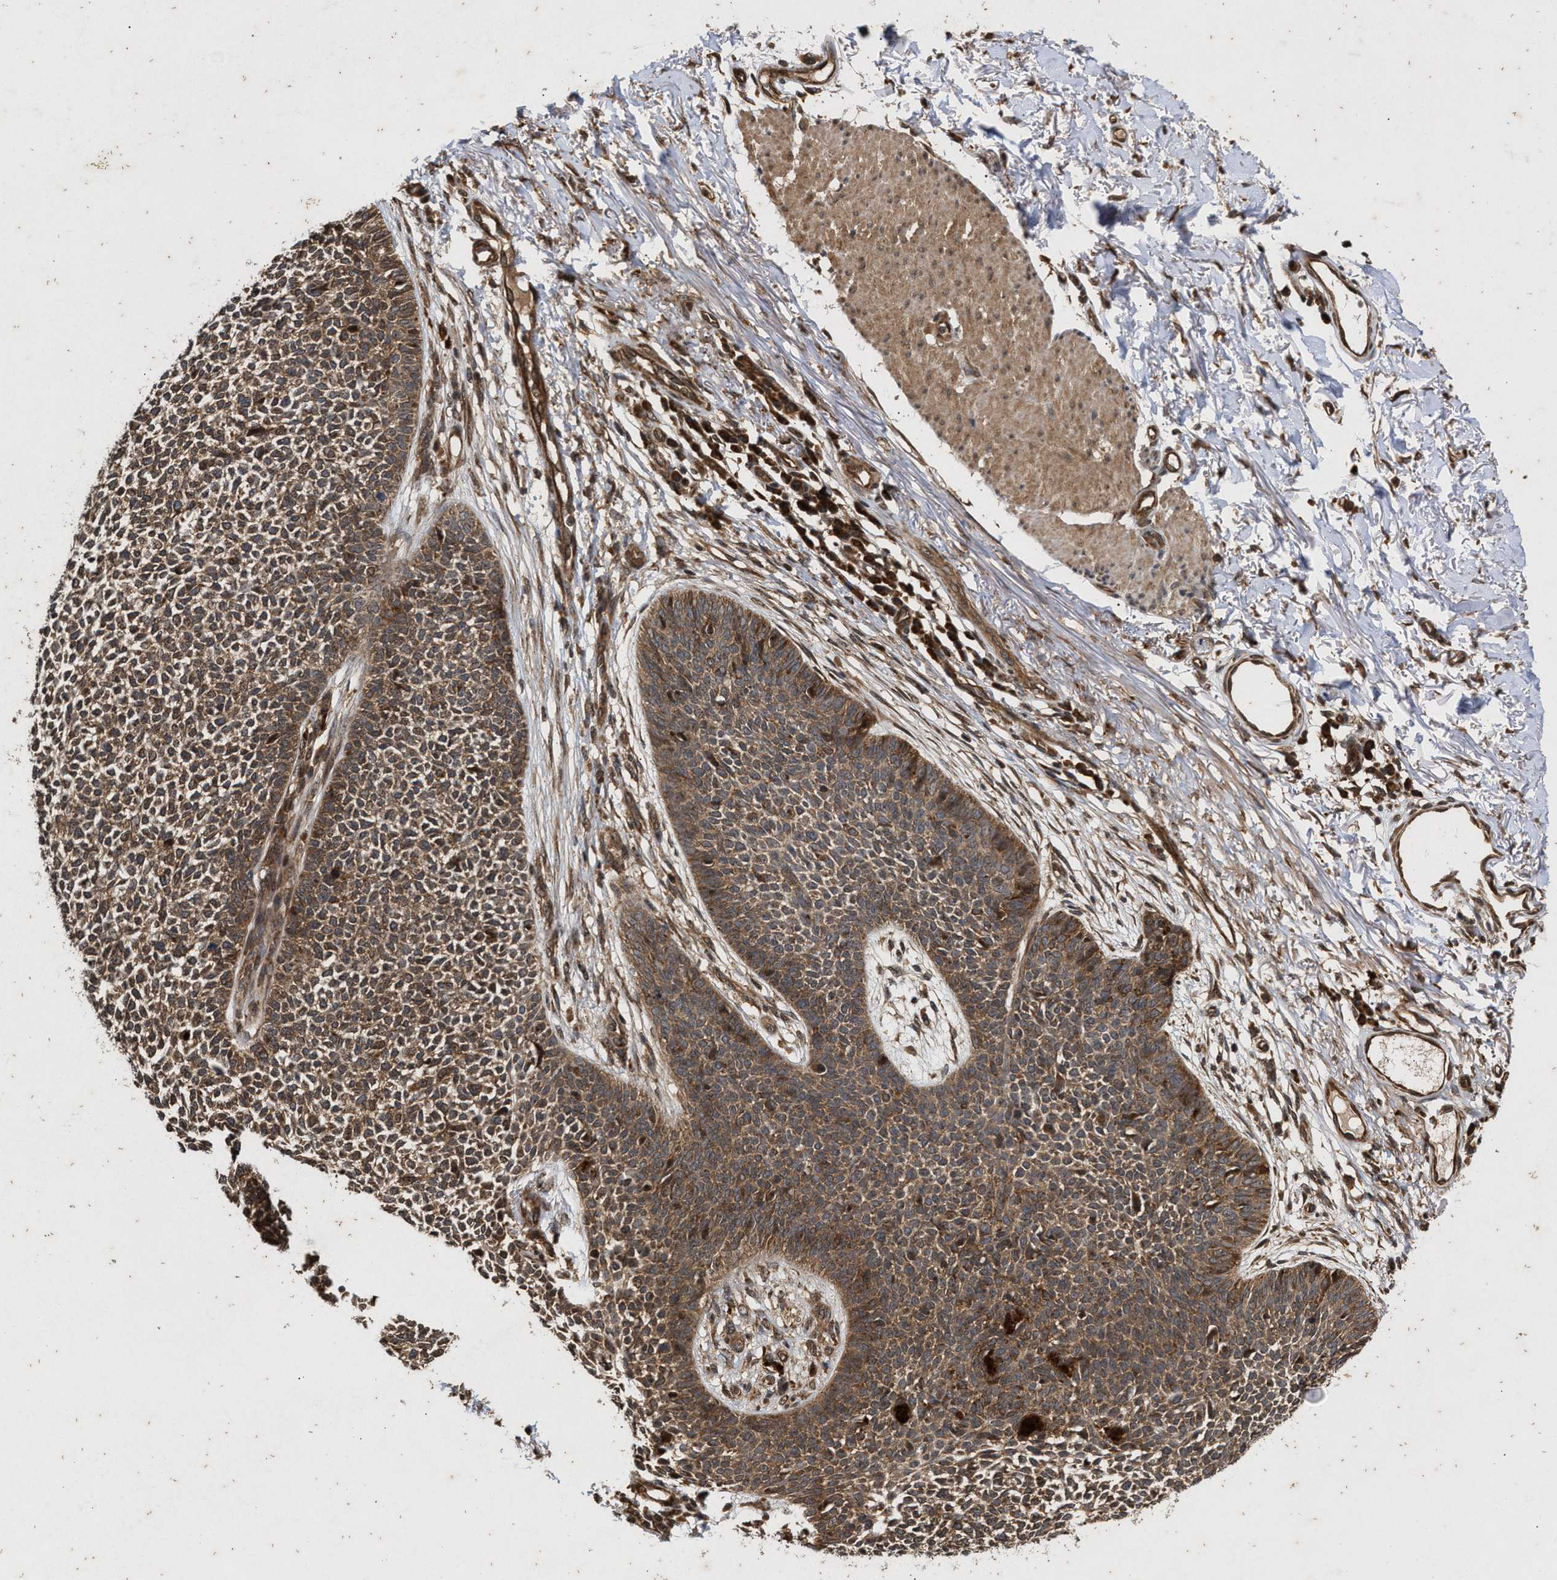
{"staining": {"intensity": "moderate", "quantity": ">75%", "location": "cytoplasmic/membranous"}, "tissue": "skin cancer", "cell_type": "Tumor cells", "image_type": "cancer", "snomed": [{"axis": "morphology", "description": "Basal cell carcinoma"}, {"axis": "topography", "description": "Skin"}], "caption": "High-magnification brightfield microscopy of skin basal cell carcinoma stained with DAB (brown) and counterstained with hematoxylin (blue). tumor cells exhibit moderate cytoplasmic/membranous positivity is appreciated in approximately>75% of cells. Using DAB (brown) and hematoxylin (blue) stains, captured at high magnification using brightfield microscopy.", "gene": "CFLAR", "patient": {"sex": "female", "age": 84}}